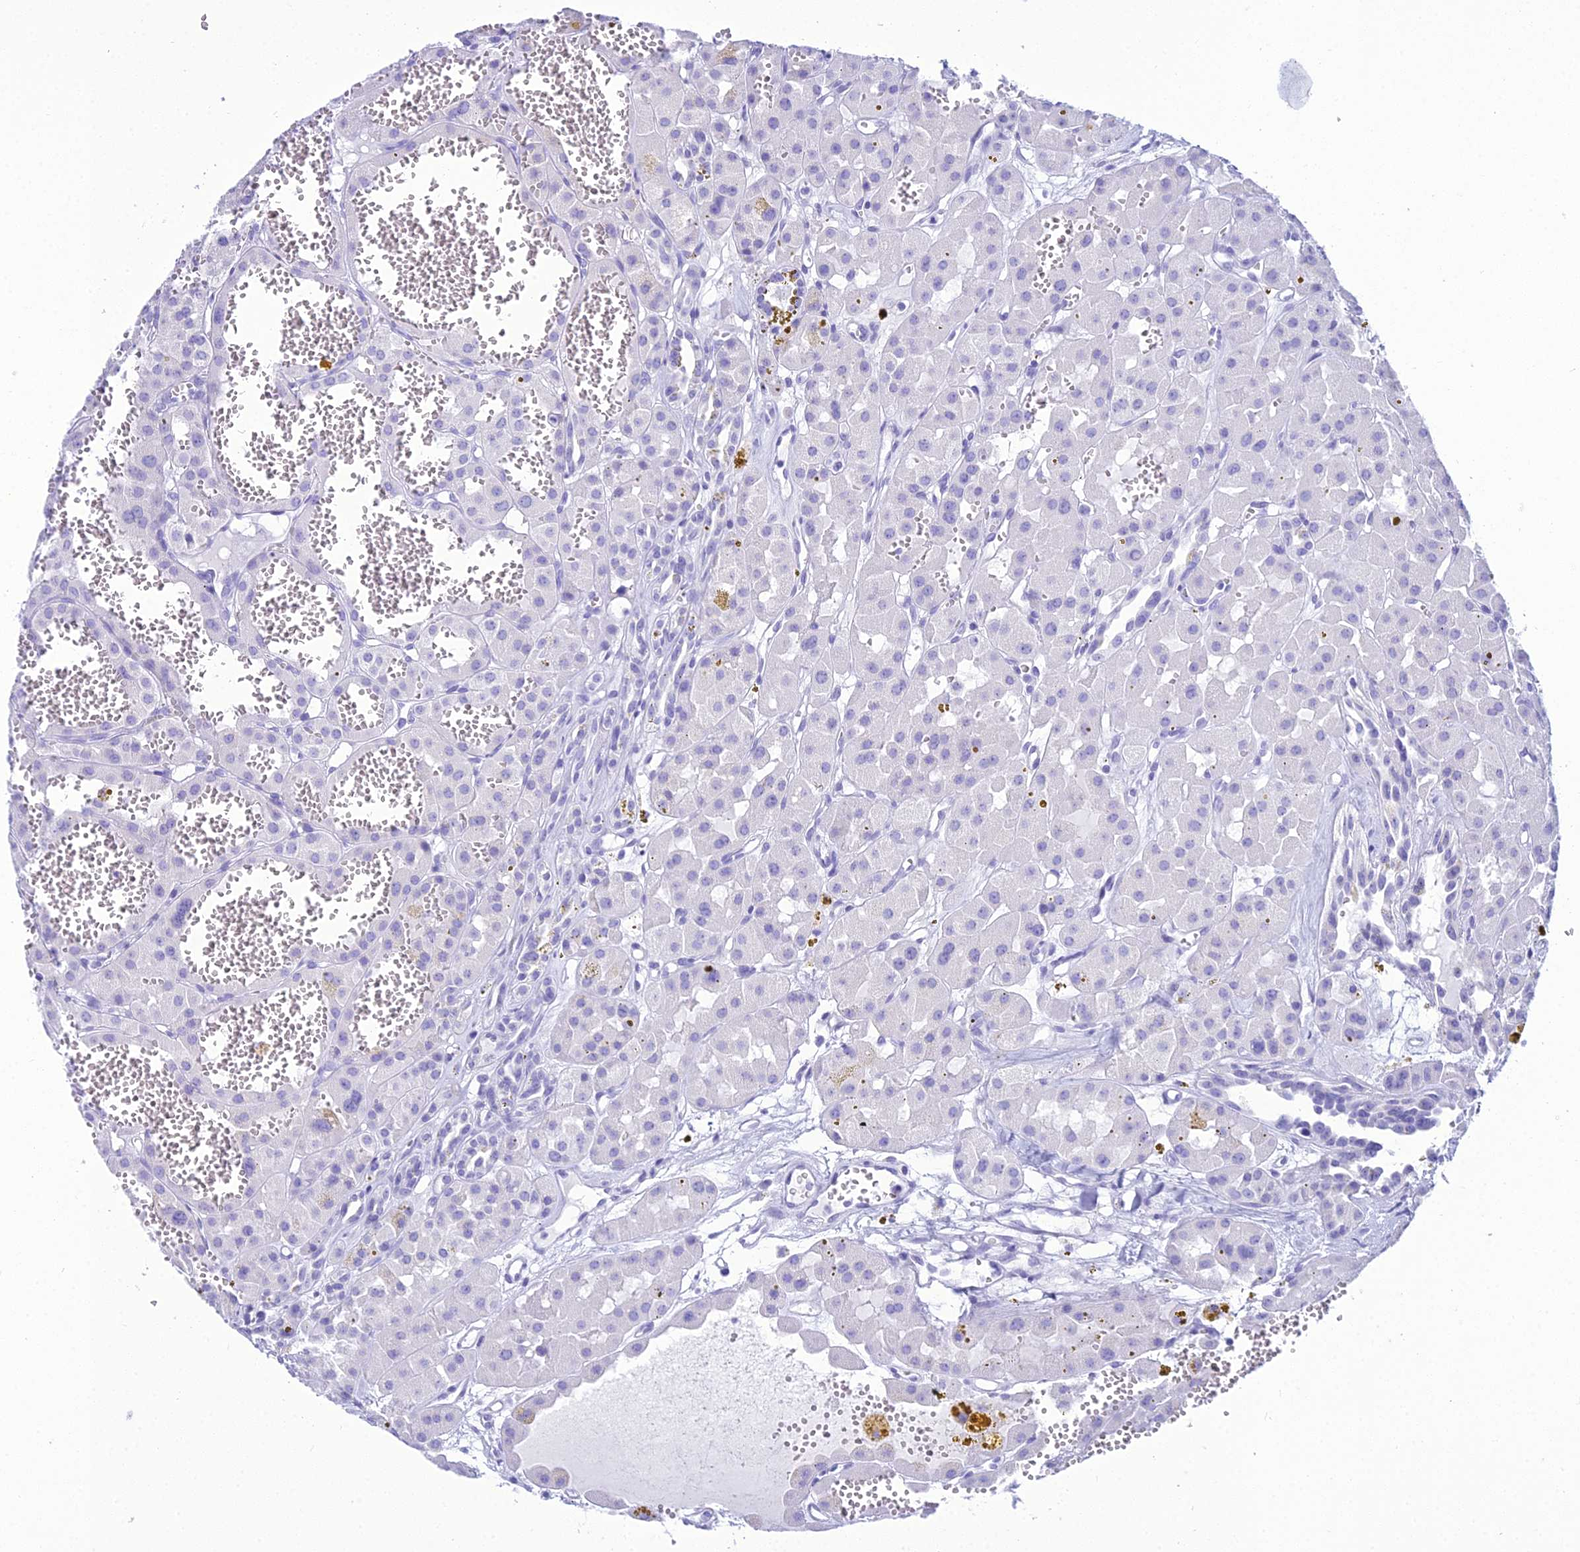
{"staining": {"intensity": "negative", "quantity": "none", "location": "none"}, "tissue": "renal cancer", "cell_type": "Tumor cells", "image_type": "cancer", "snomed": [{"axis": "morphology", "description": "Carcinoma, NOS"}, {"axis": "topography", "description": "Kidney"}], "caption": "High magnification brightfield microscopy of carcinoma (renal) stained with DAB (brown) and counterstained with hematoxylin (blue): tumor cells show no significant positivity.", "gene": "ZNF442", "patient": {"sex": "female", "age": 75}}